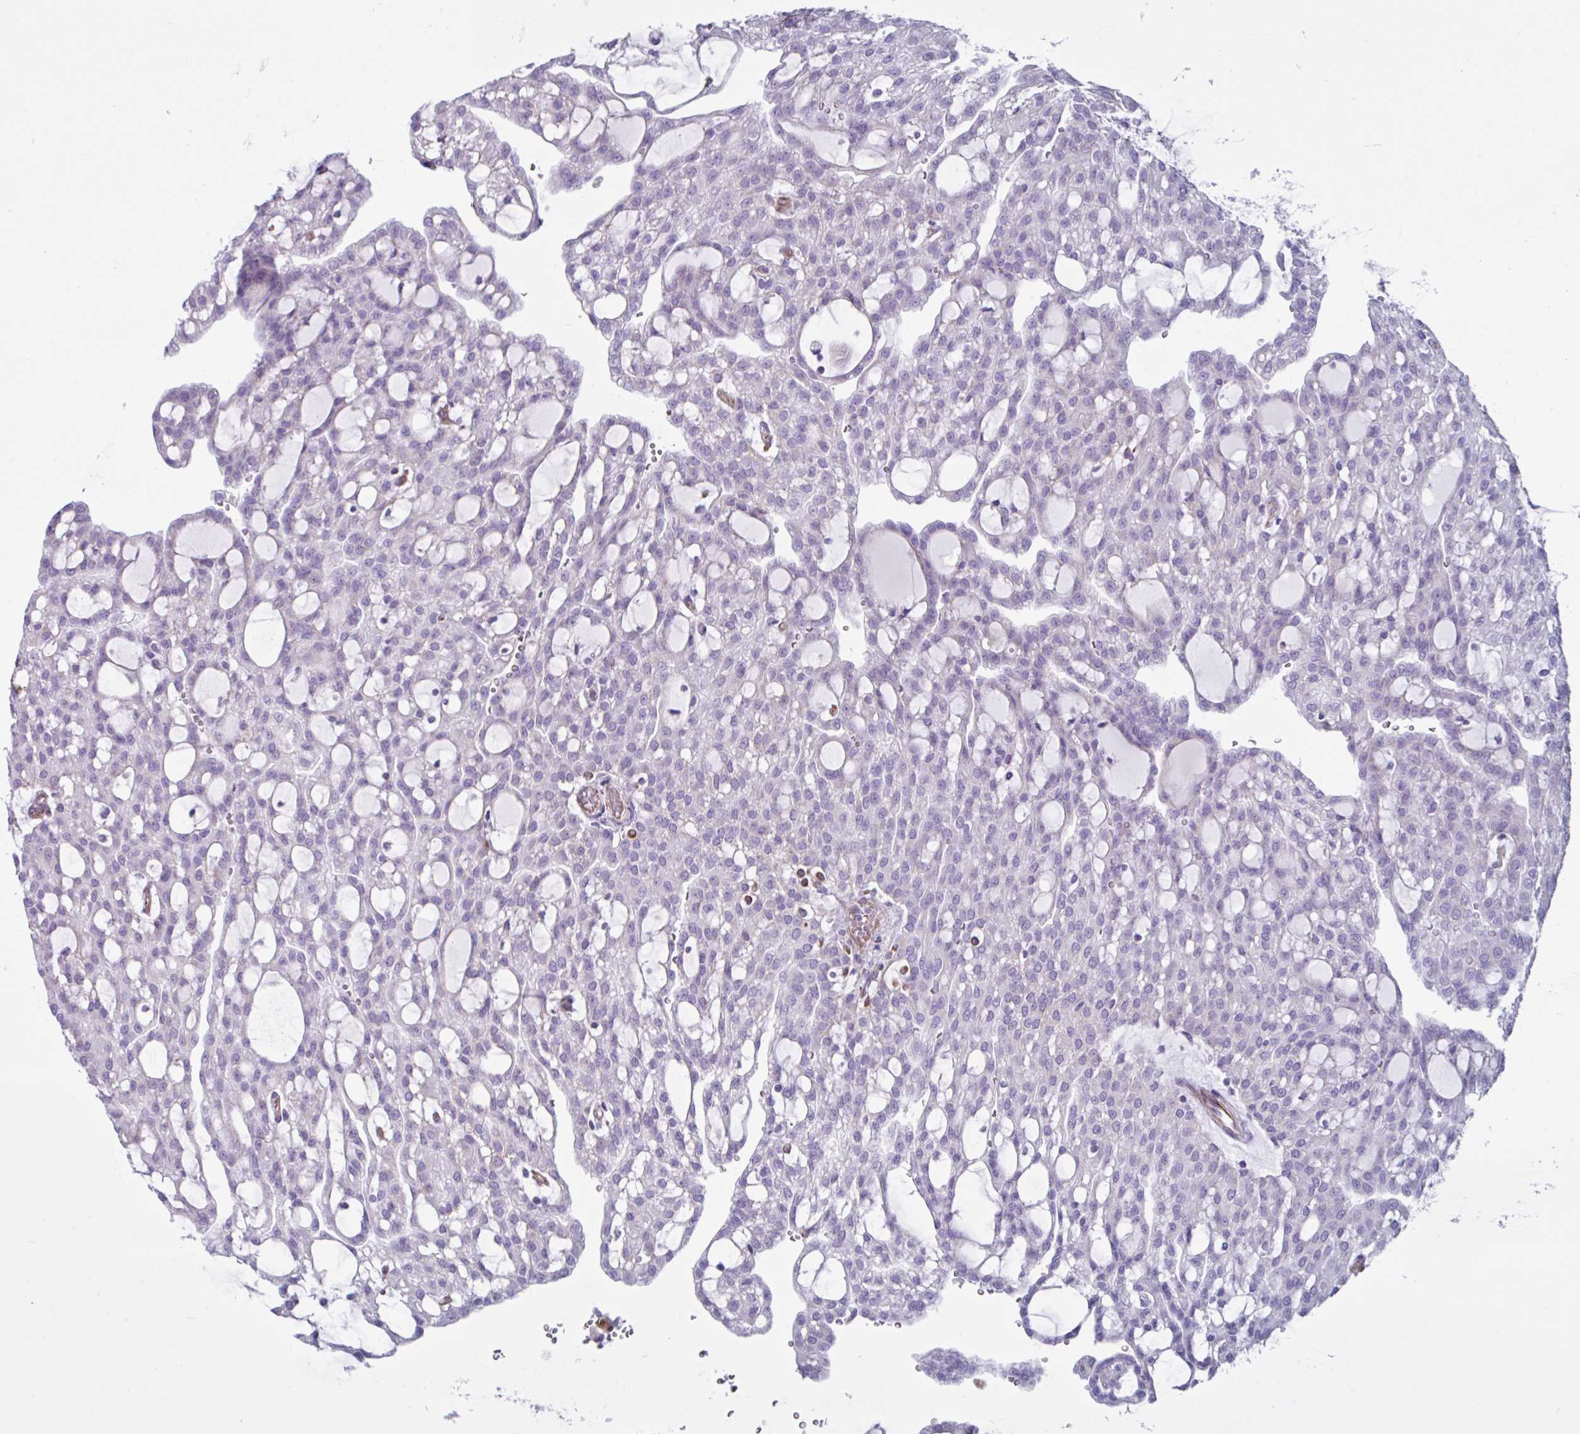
{"staining": {"intensity": "negative", "quantity": "none", "location": "none"}, "tissue": "renal cancer", "cell_type": "Tumor cells", "image_type": "cancer", "snomed": [{"axis": "morphology", "description": "Adenocarcinoma, NOS"}, {"axis": "topography", "description": "Kidney"}], "caption": "Immunohistochemical staining of human renal cancer (adenocarcinoma) reveals no significant staining in tumor cells.", "gene": "TMEM86B", "patient": {"sex": "male", "age": 63}}